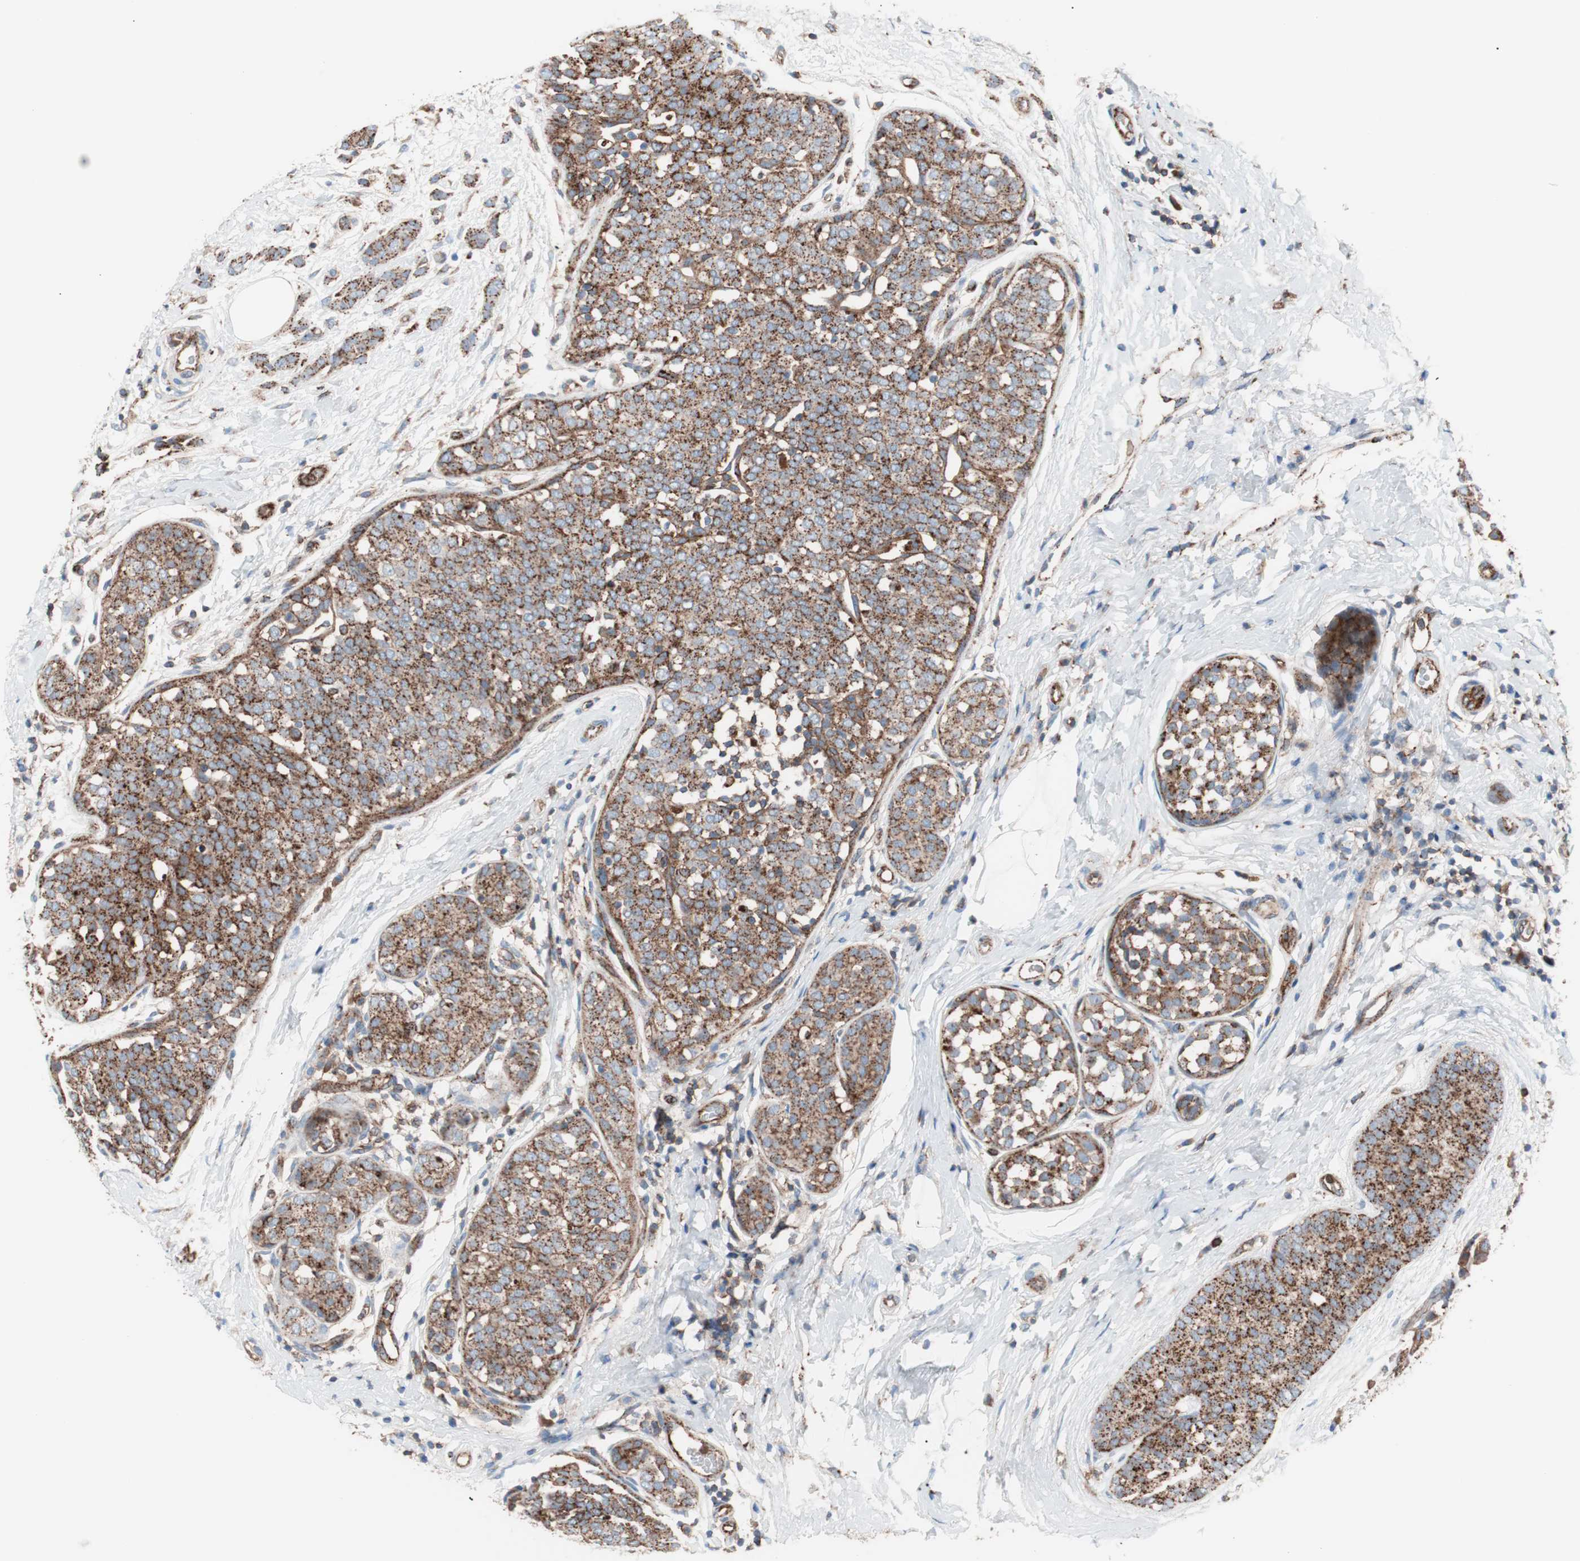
{"staining": {"intensity": "moderate", "quantity": ">75%", "location": "cytoplasmic/membranous"}, "tissue": "breast cancer", "cell_type": "Tumor cells", "image_type": "cancer", "snomed": [{"axis": "morphology", "description": "Lobular carcinoma, in situ"}, {"axis": "morphology", "description": "Lobular carcinoma"}, {"axis": "topography", "description": "Breast"}], "caption": "A brown stain highlights moderate cytoplasmic/membranous positivity of a protein in human lobular carcinoma in situ (breast) tumor cells.", "gene": "FLOT2", "patient": {"sex": "female", "age": 41}}